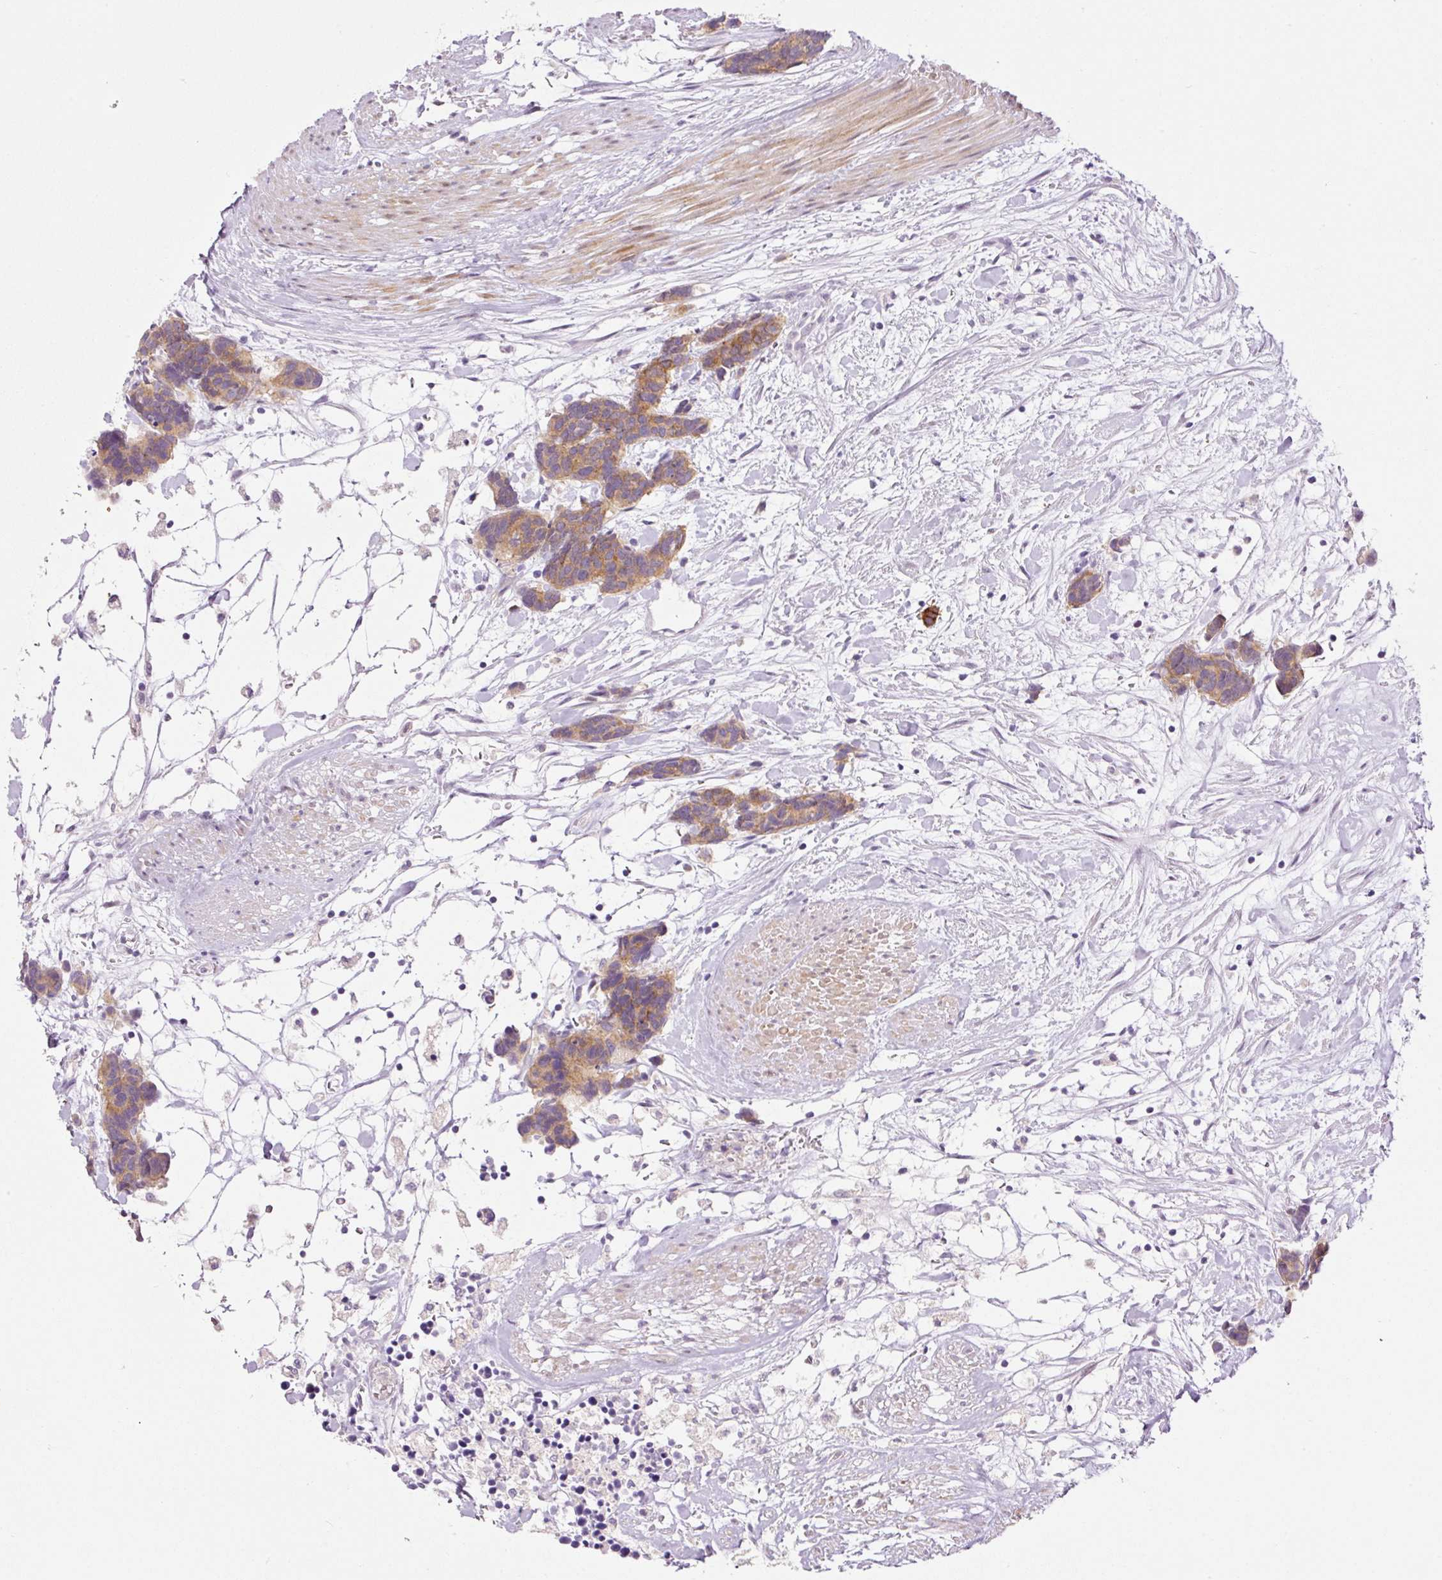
{"staining": {"intensity": "moderate", "quantity": ">75%", "location": "cytoplasmic/membranous"}, "tissue": "carcinoid", "cell_type": "Tumor cells", "image_type": "cancer", "snomed": [{"axis": "morphology", "description": "Carcinoma, NOS"}, {"axis": "morphology", "description": "Carcinoid, malignant, NOS"}, {"axis": "topography", "description": "Urinary bladder"}], "caption": "The photomicrograph reveals immunohistochemical staining of carcinoid. There is moderate cytoplasmic/membranous positivity is identified in about >75% of tumor cells.", "gene": "SRC", "patient": {"sex": "male", "age": 57}}